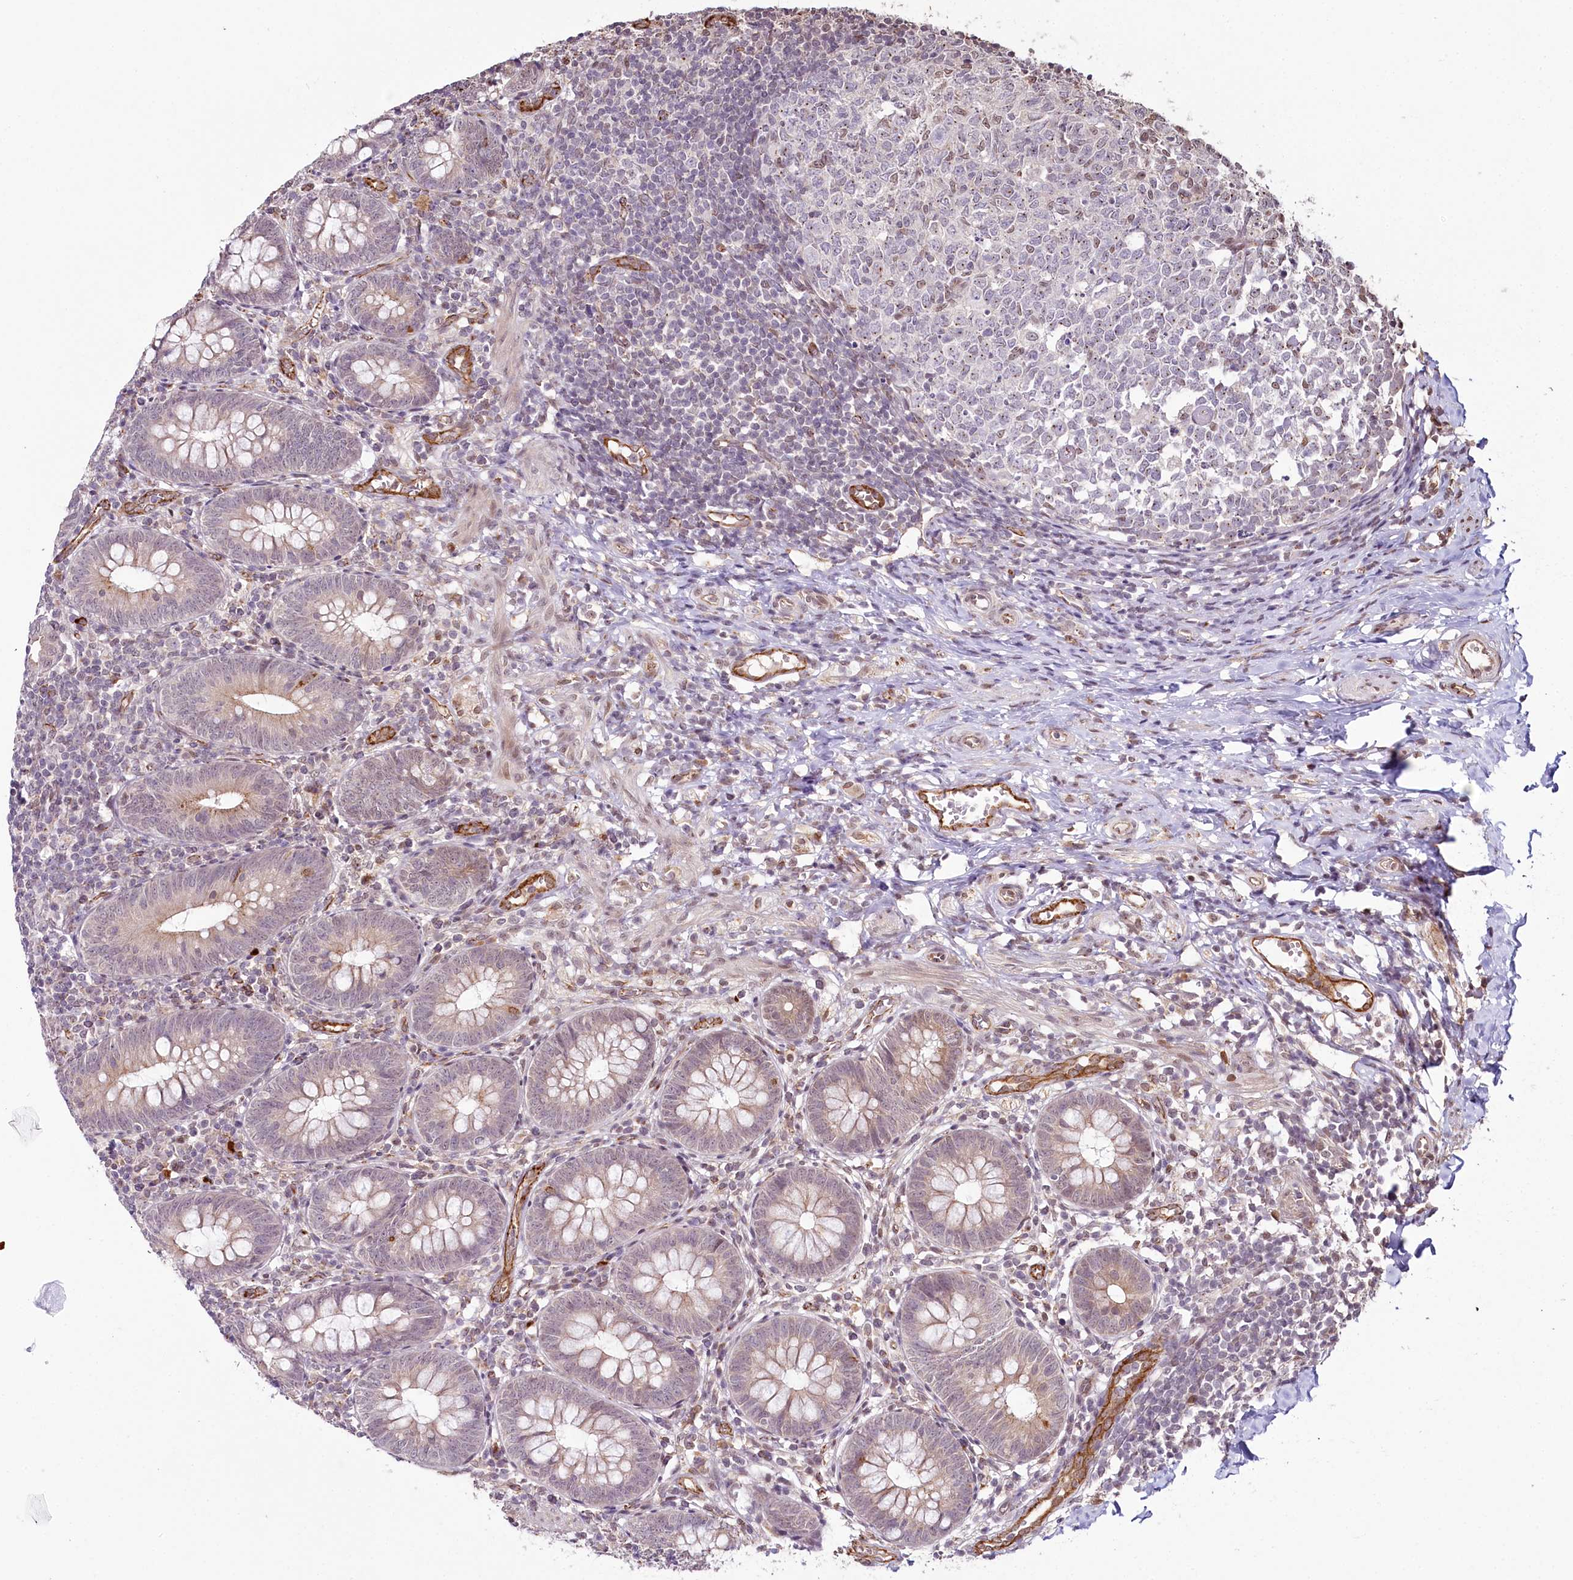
{"staining": {"intensity": "weak", "quantity": "<25%", "location": "cytoplasmic/membranous,nuclear"}, "tissue": "appendix", "cell_type": "Glandular cells", "image_type": "normal", "snomed": [{"axis": "morphology", "description": "Normal tissue, NOS"}, {"axis": "topography", "description": "Appendix"}], "caption": "IHC histopathology image of normal human appendix stained for a protein (brown), which shows no expression in glandular cells. The staining was performed using DAB (3,3'-diaminobenzidine) to visualize the protein expression in brown, while the nuclei were stained in blue with hematoxylin (Magnification: 20x).", "gene": "ALKBH8", "patient": {"sex": "male", "age": 14}}